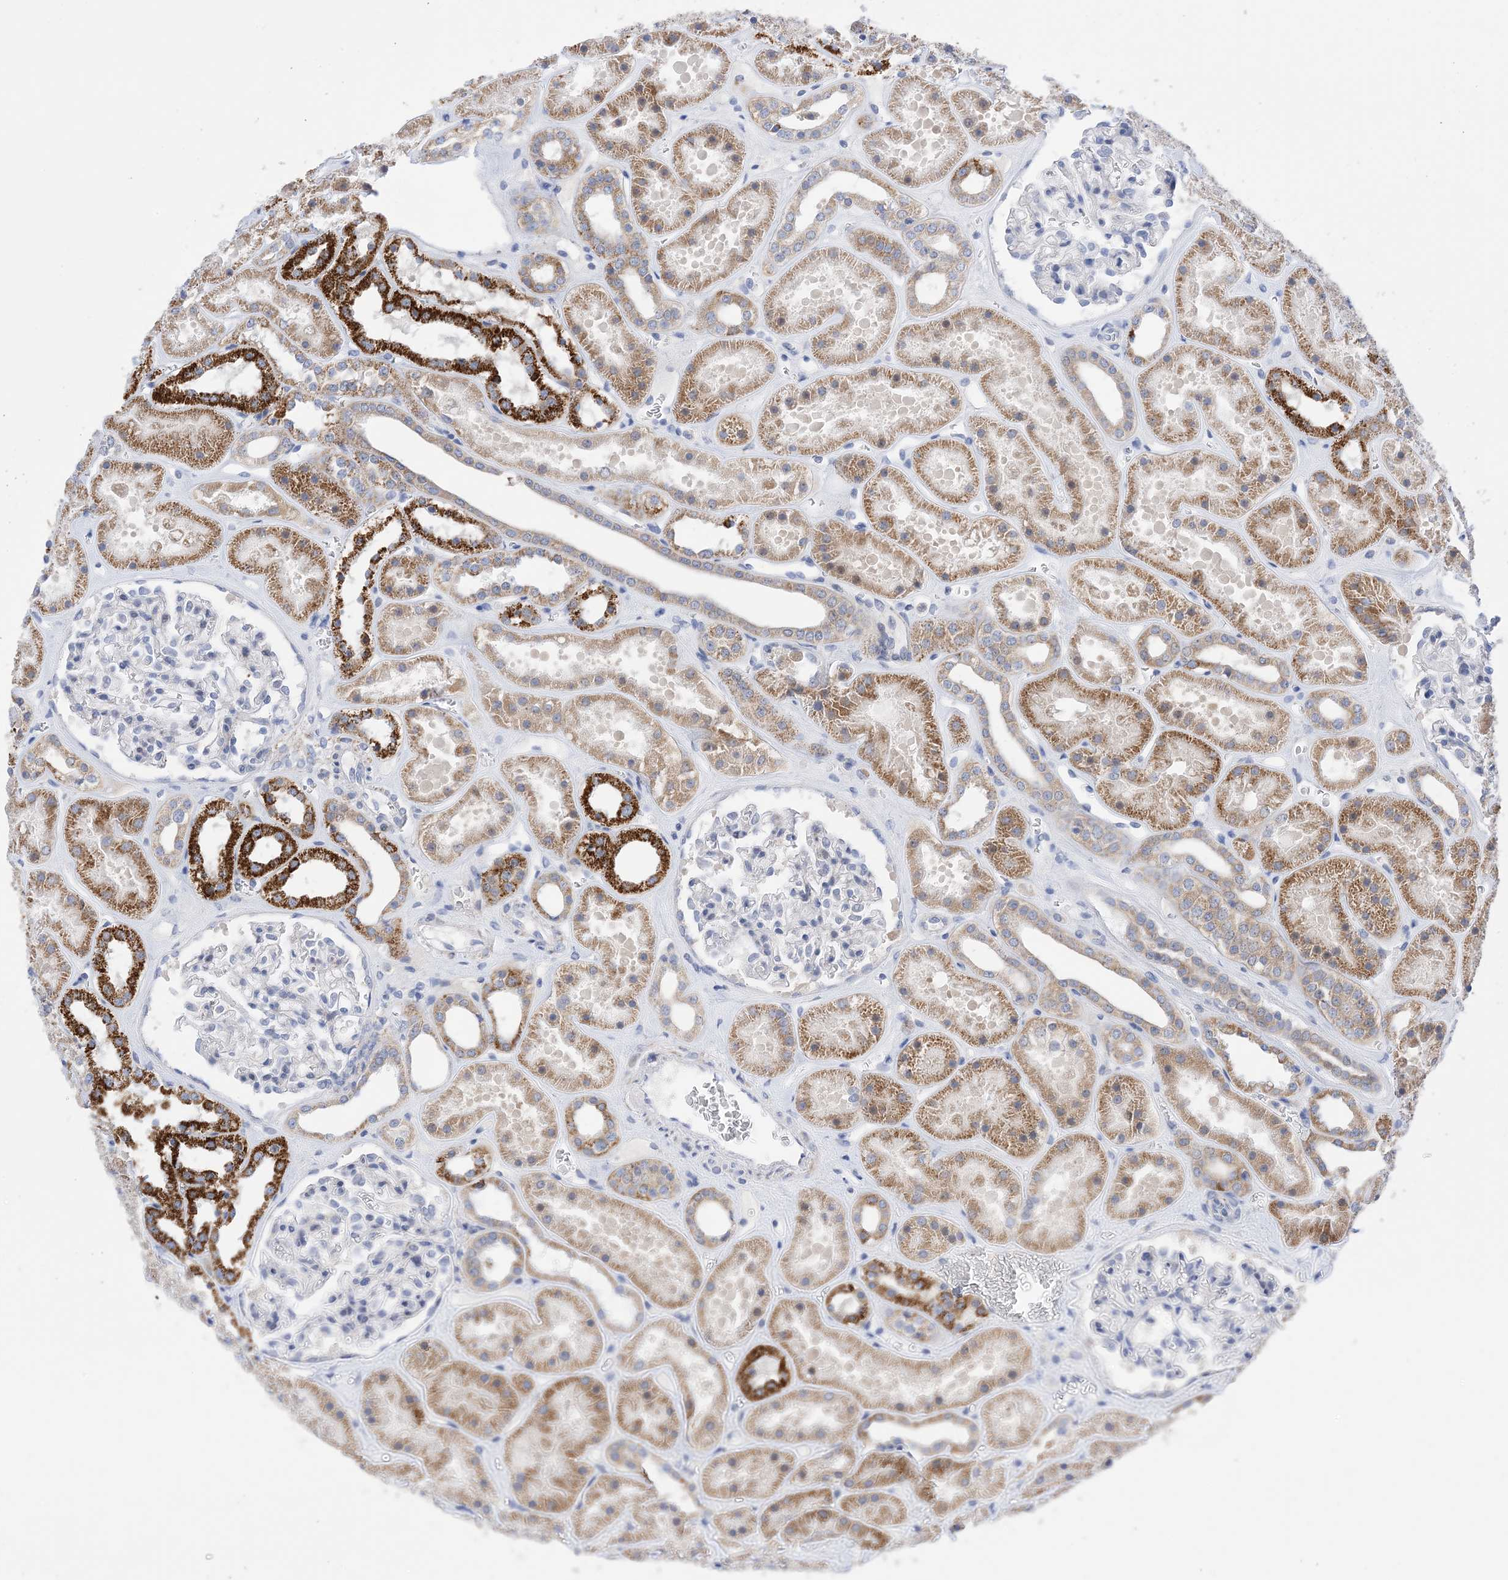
{"staining": {"intensity": "negative", "quantity": "none", "location": "none"}, "tissue": "kidney", "cell_type": "Cells in glomeruli", "image_type": "normal", "snomed": [{"axis": "morphology", "description": "Normal tissue, NOS"}, {"axis": "topography", "description": "Kidney"}], "caption": "Immunohistochemistry image of unremarkable kidney stained for a protein (brown), which displays no staining in cells in glomeruli.", "gene": "PLK4", "patient": {"sex": "female", "age": 41}}